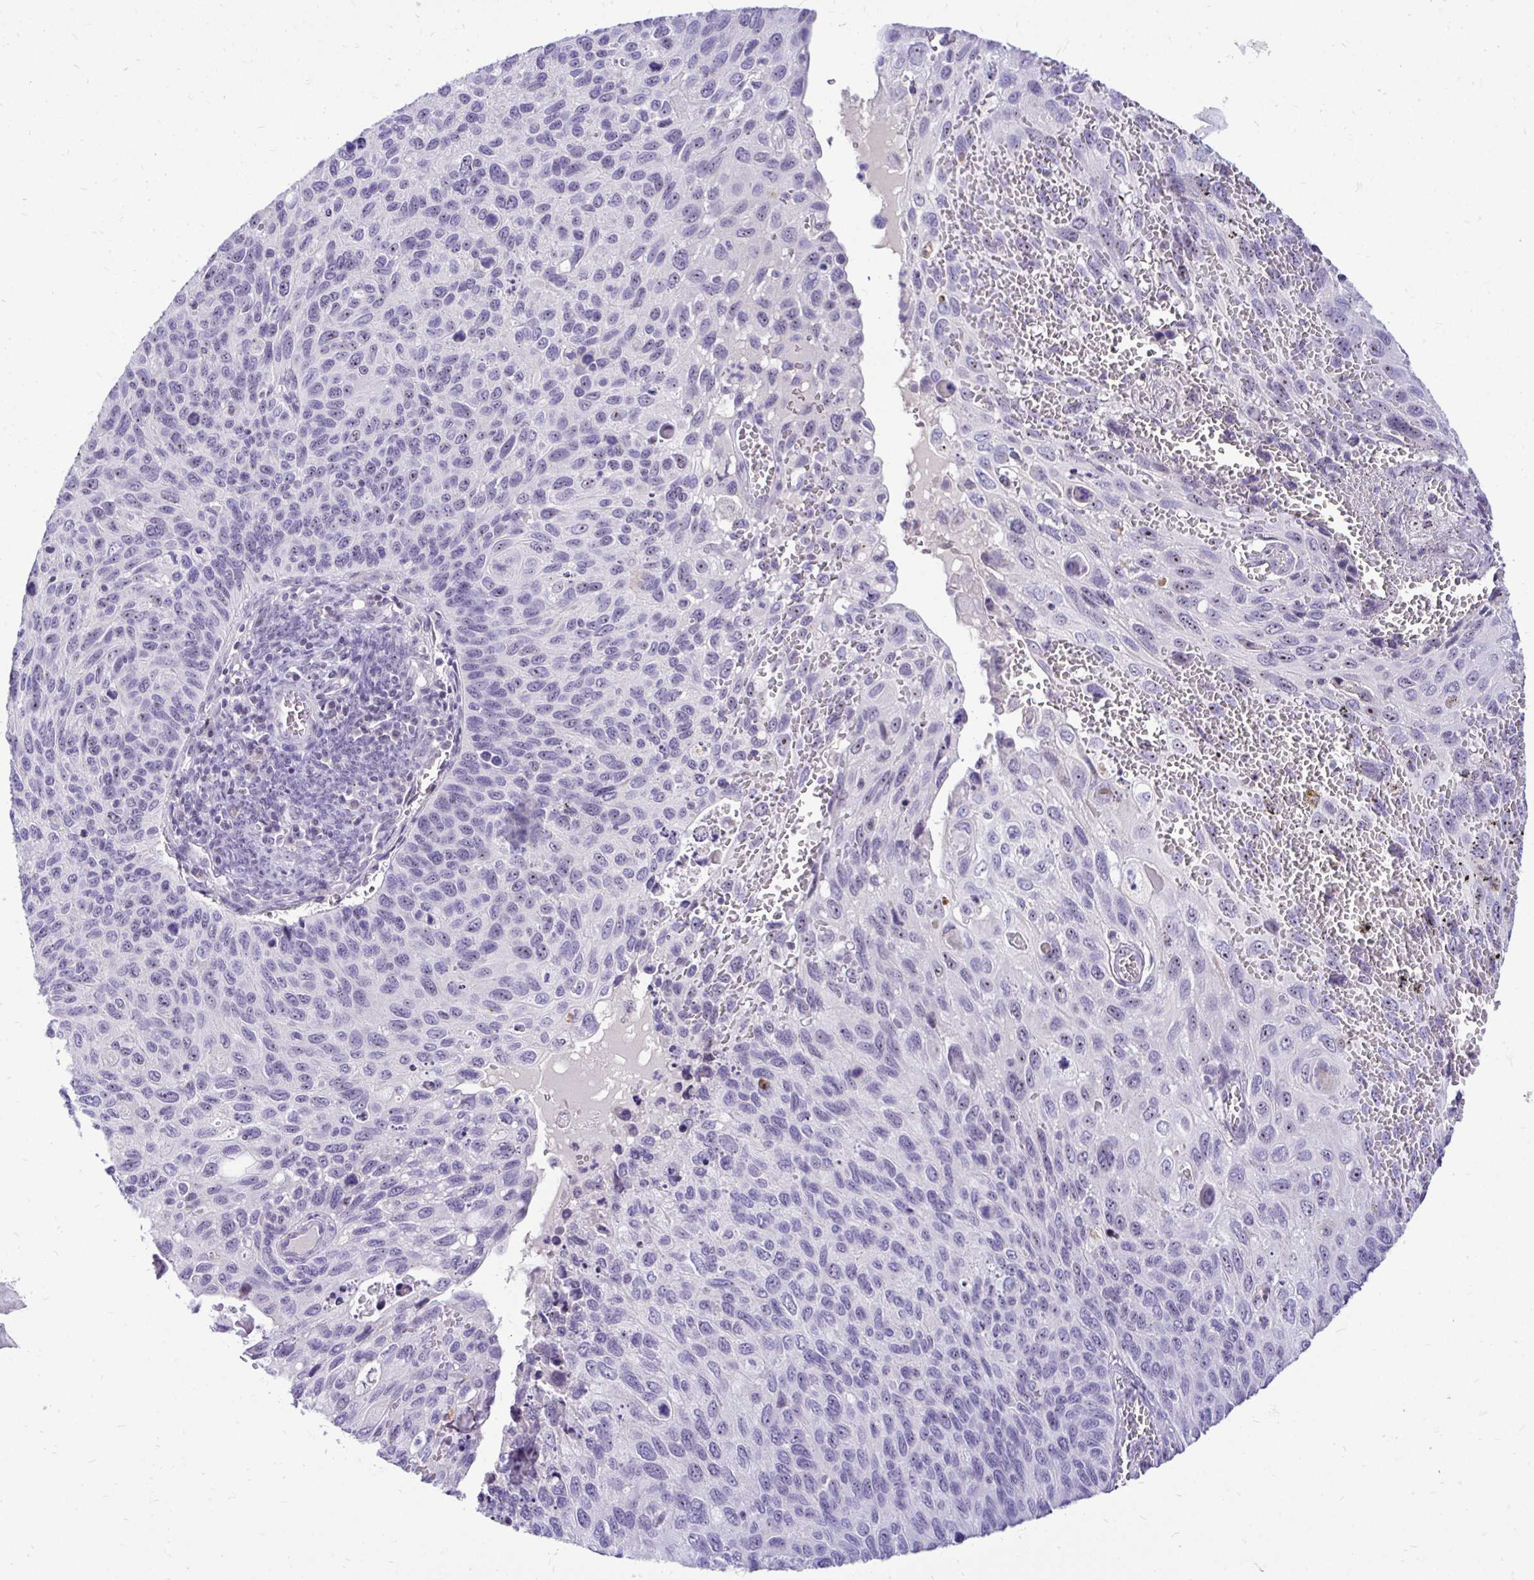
{"staining": {"intensity": "negative", "quantity": "none", "location": "none"}, "tissue": "cervical cancer", "cell_type": "Tumor cells", "image_type": "cancer", "snomed": [{"axis": "morphology", "description": "Squamous cell carcinoma, NOS"}, {"axis": "topography", "description": "Cervix"}], "caption": "This is an immunohistochemistry image of squamous cell carcinoma (cervical). There is no expression in tumor cells.", "gene": "NIFK", "patient": {"sex": "female", "age": 70}}